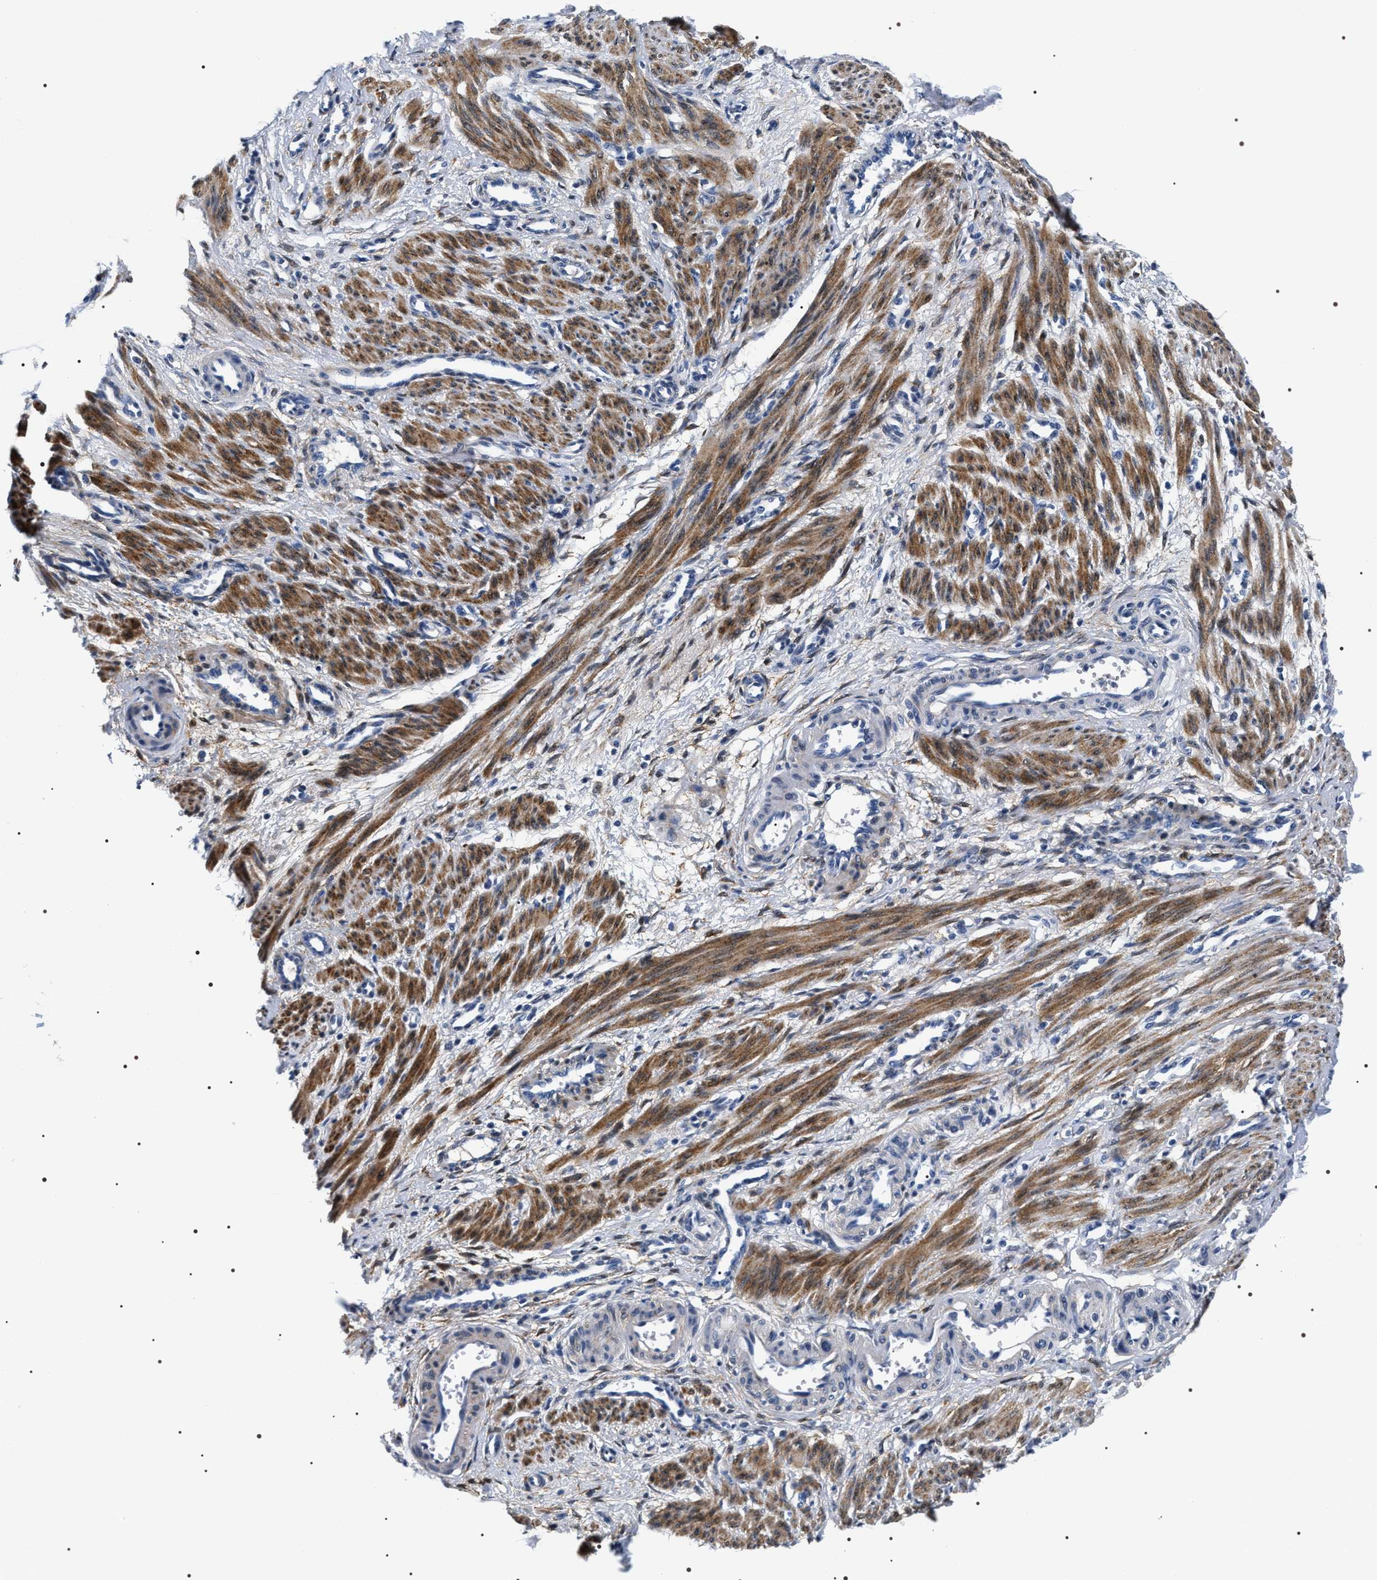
{"staining": {"intensity": "strong", "quantity": ">75%", "location": "cytoplasmic/membranous"}, "tissue": "smooth muscle", "cell_type": "Smooth muscle cells", "image_type": "normal", "snomed": [{"axis": "morphology", "description": "Normal tissue, NOS"}, {"axis": "topography", "description": "Endometrium"}], "caption": "High-magnification brightfield microscopy of normal smooth muscle stained with DAB (brown) and counterstained with hematoxylin (blue). smooth muscle cells exhibit strong cytoplasmic/membranous positivity is identified in approximately>75% of cells.", "gene": "BAG2", "patient": {"sex": "female", "age": 33}}